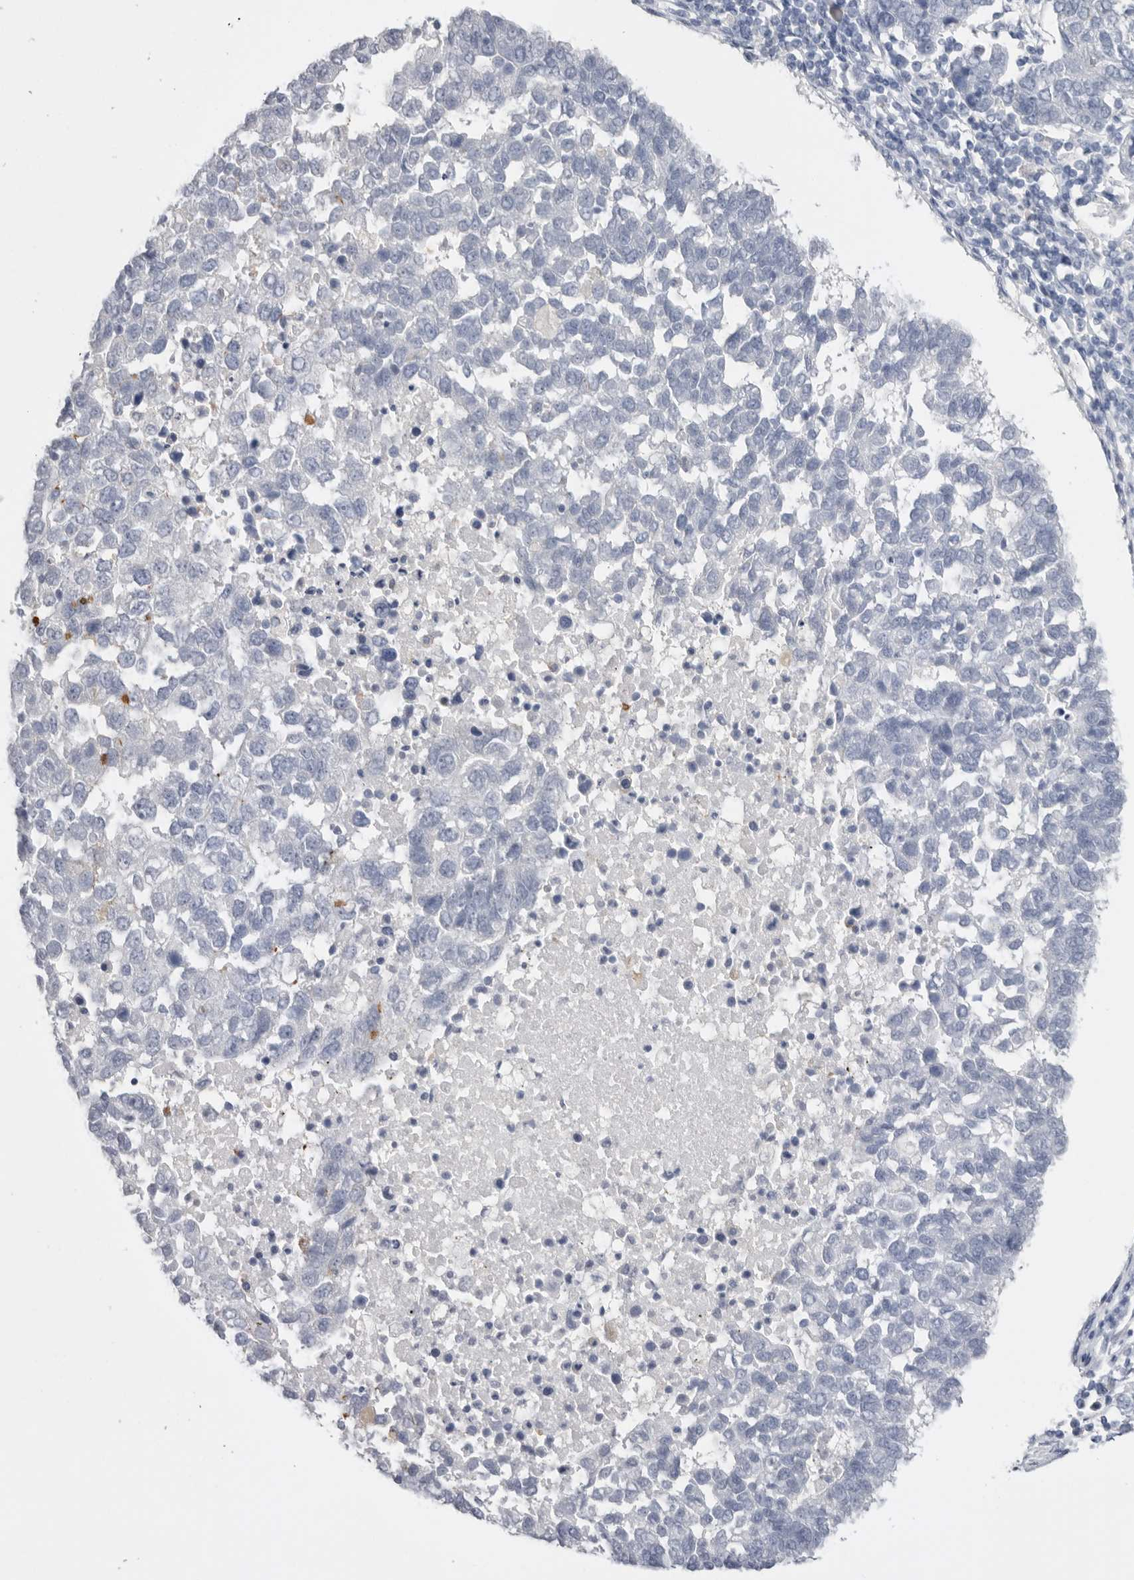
{"staining": {"intensity": "negative", "quantity": "none", "location": "none"}, "tissue": "pancreatic cancer", "cell_type": "Tumor cells", "image_type": "cancer", "snomed": [{"axis": "morphology", "description": "Adenocarcinoma, NOS"}, {"axis": "topography", "description": "Pancreas"}], "caption": "Tumor cells show no significant staining in pancreatic adenocarcinoma. Brightfield microscopy of immunohistochemistry (IHC) stained with DAB (brown) and hematoxylin (blue), captured at high magnification.", "gene": "APOA2", "patient": {"sex": "female", "age": 61}}